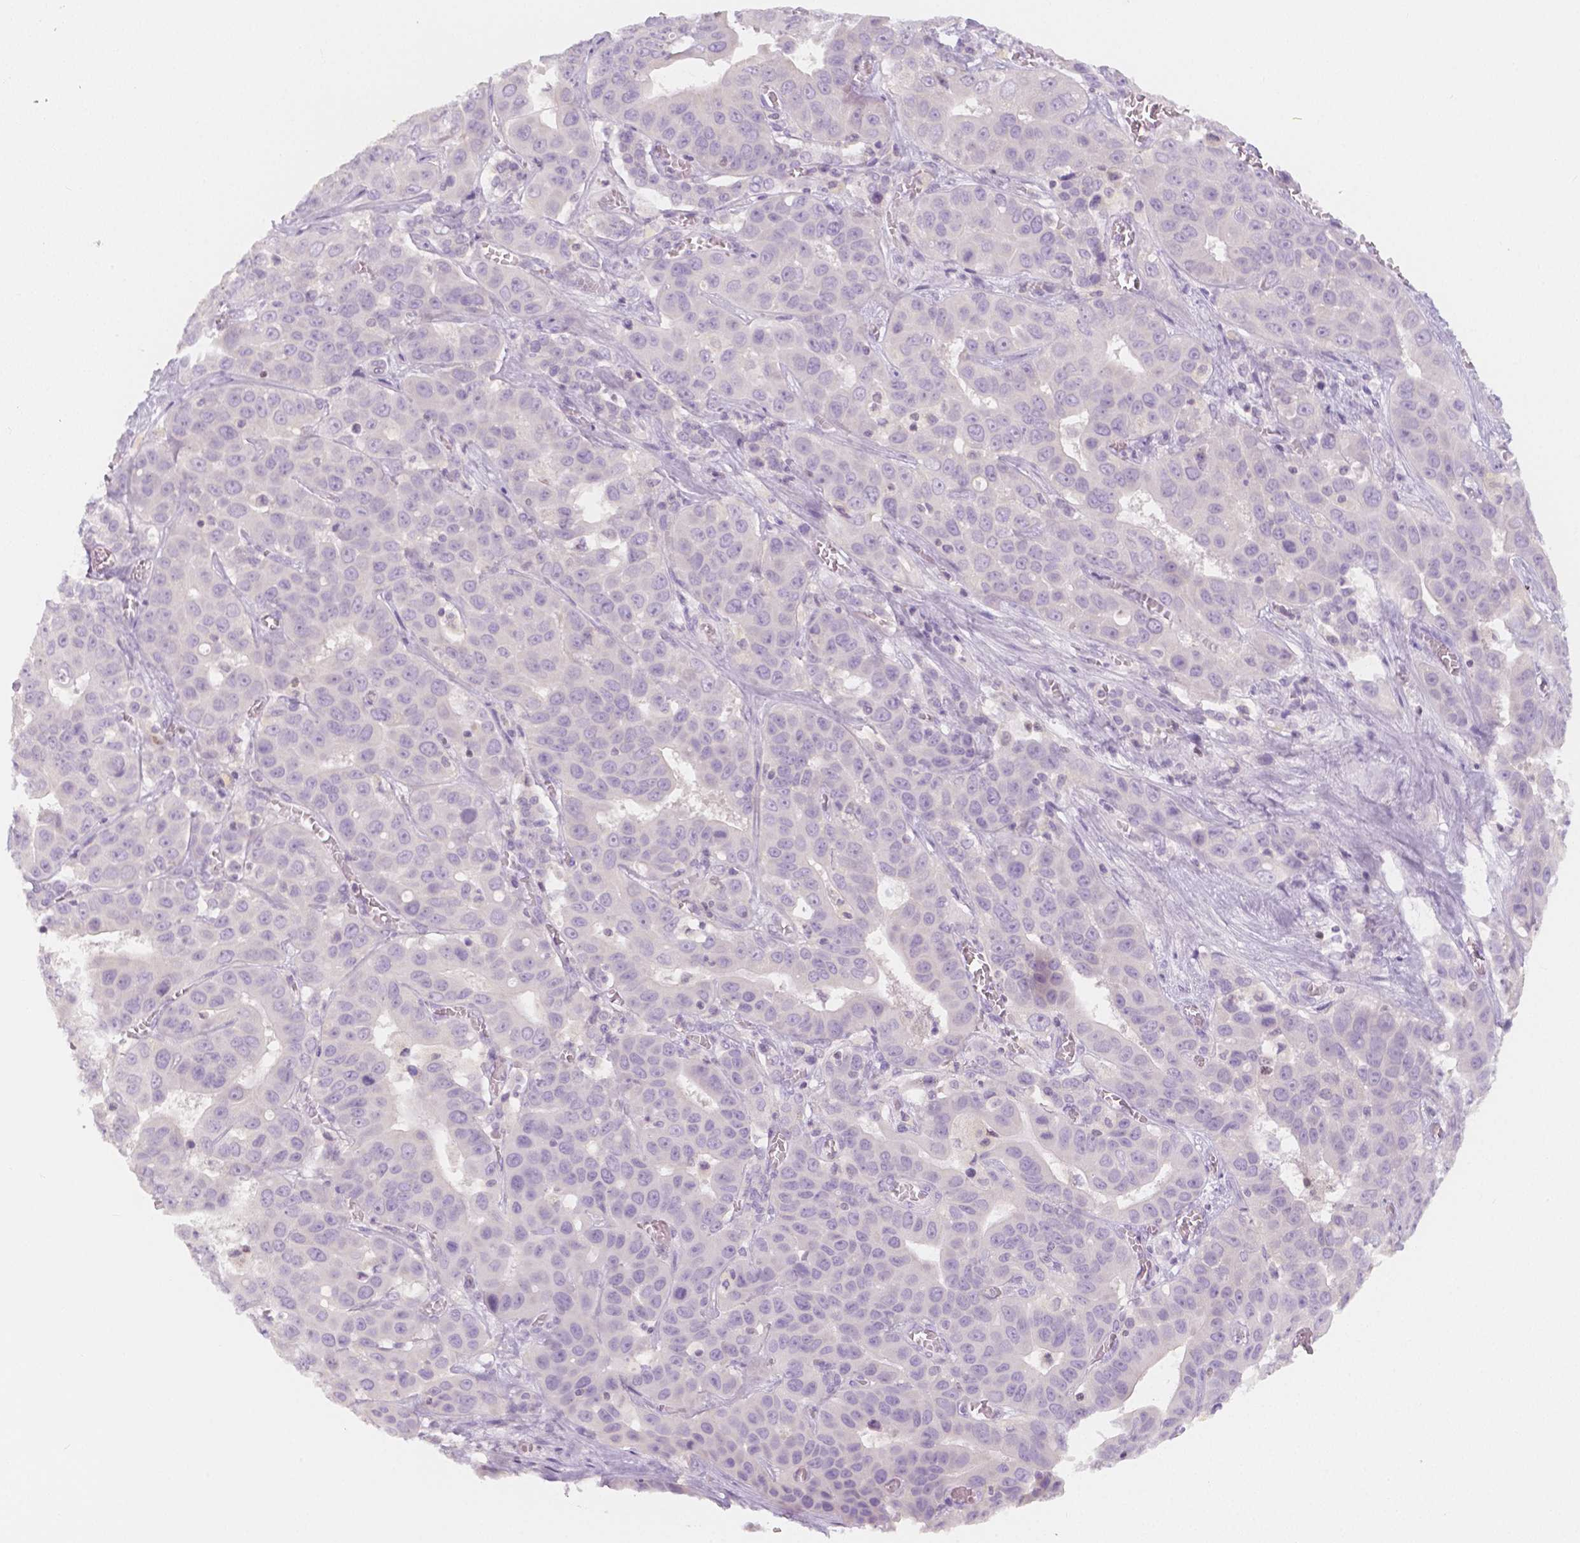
{"staining": {"intensity": "negative", "quantity": "none", "location": "none"}, "tissue": "liver cancer", "cell_type": "Tumor cells", "image_type": "cancer", "snomed": [{"axis": "morphology", "description": "Cholangiocarcinoma"}, {"axis": "topography", "description": "Liver"}], "caption": "This image is of liver cancer stained with immunohistochemistry to label a protein in brown with the nuclei are counter-stained blue. There is no staining in tumor cells.", "gene": "BATF", "patient": {"sex": "female", "age": 52}}